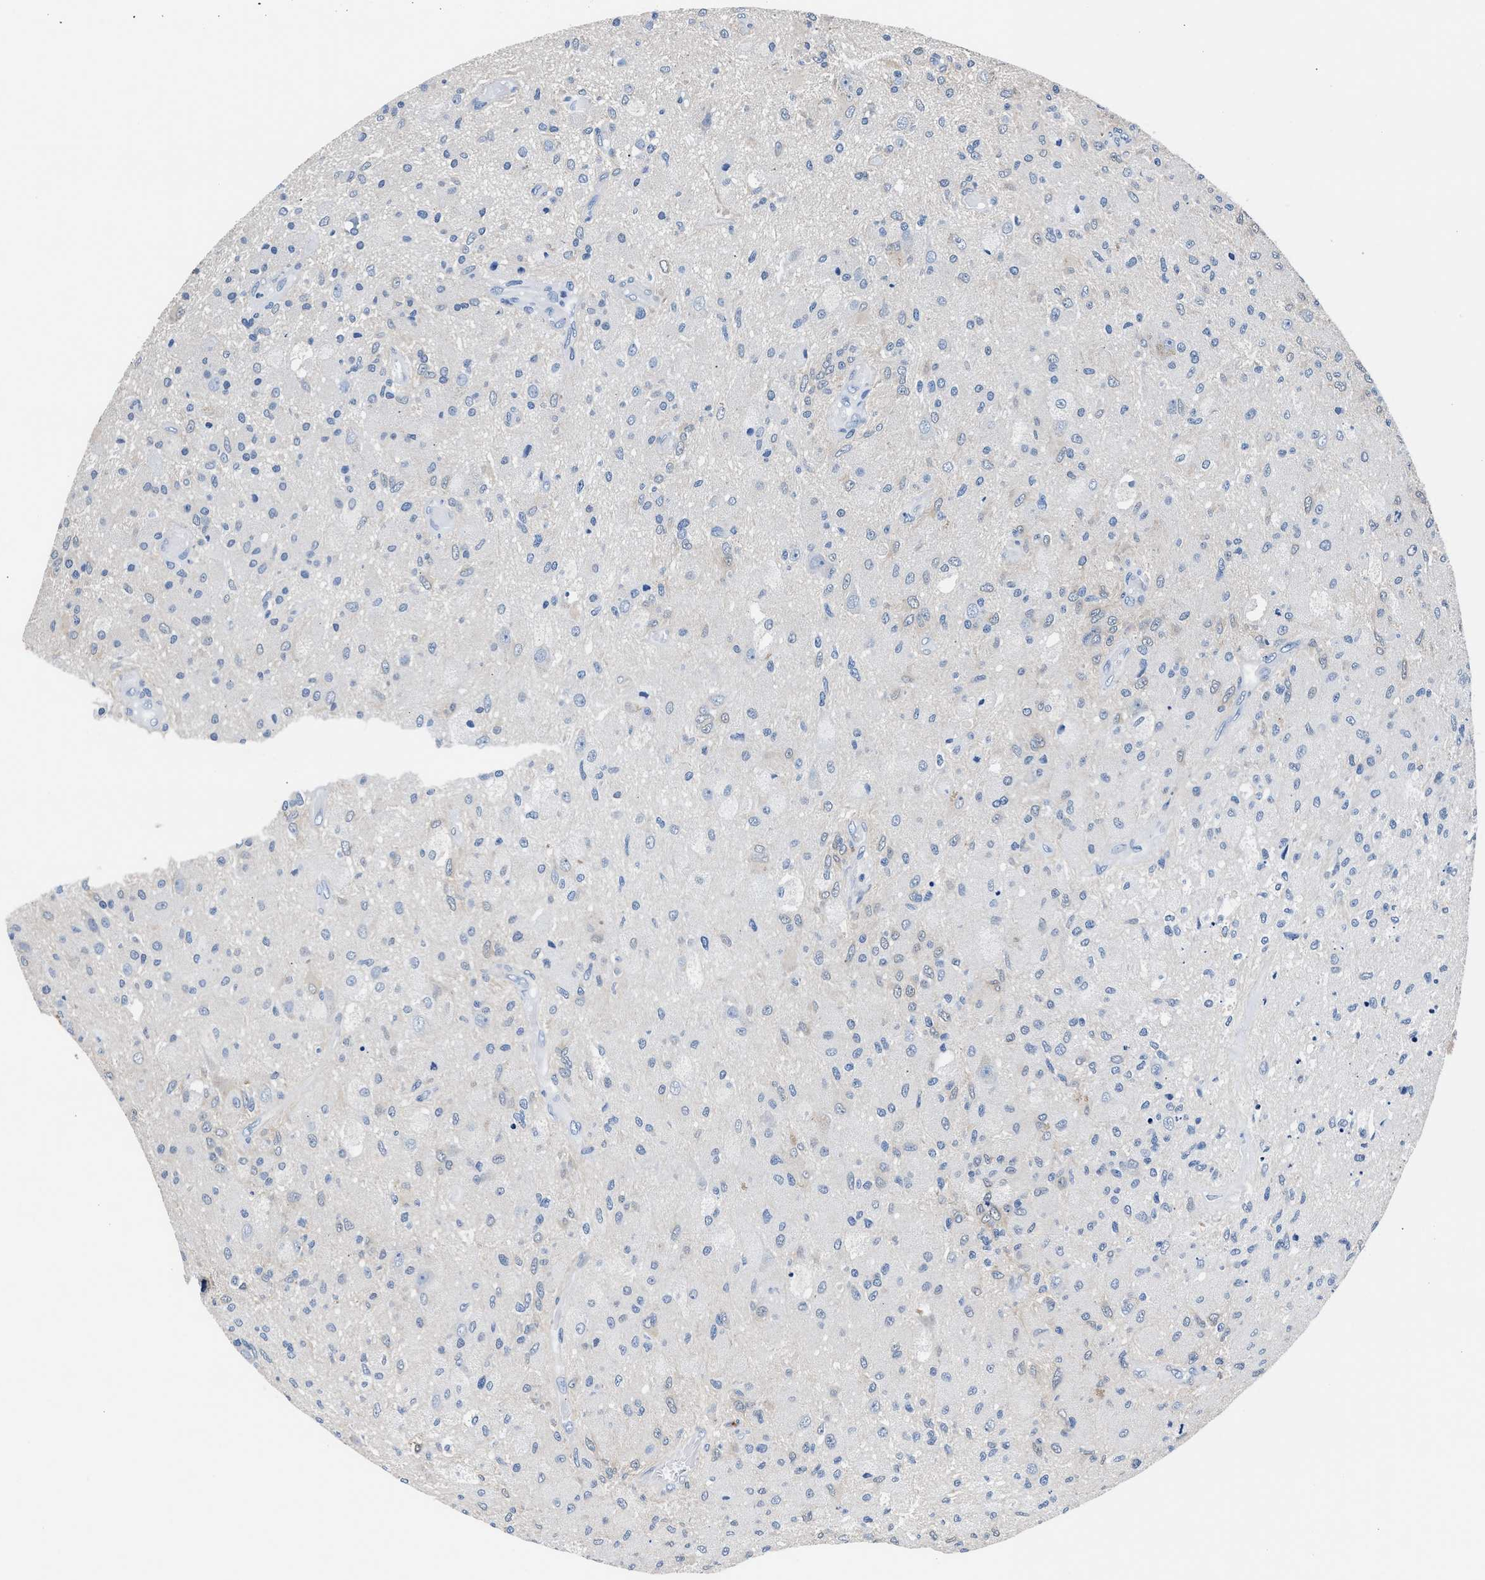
{"staining": {"intensity": "negative", "quantity": "none", "location": "none"}, "tissue": "glioma", "cell_type": "Tumor cells", "image_type": "cancer", "snomed": [{"axis": "morphology", "description": "Normal tissue, NOS"}, {"axis": "morphology", "description": "Glioma, malignant, High grade"}, {"axis": "topography", "description": "Cerebral cortex"}], "caption": "Immunohistochemical staining of glioma exhibits no significant expression in tumor cells.", "gene": "GSTM1", "patient": {"sex": "male", "age": 77}}